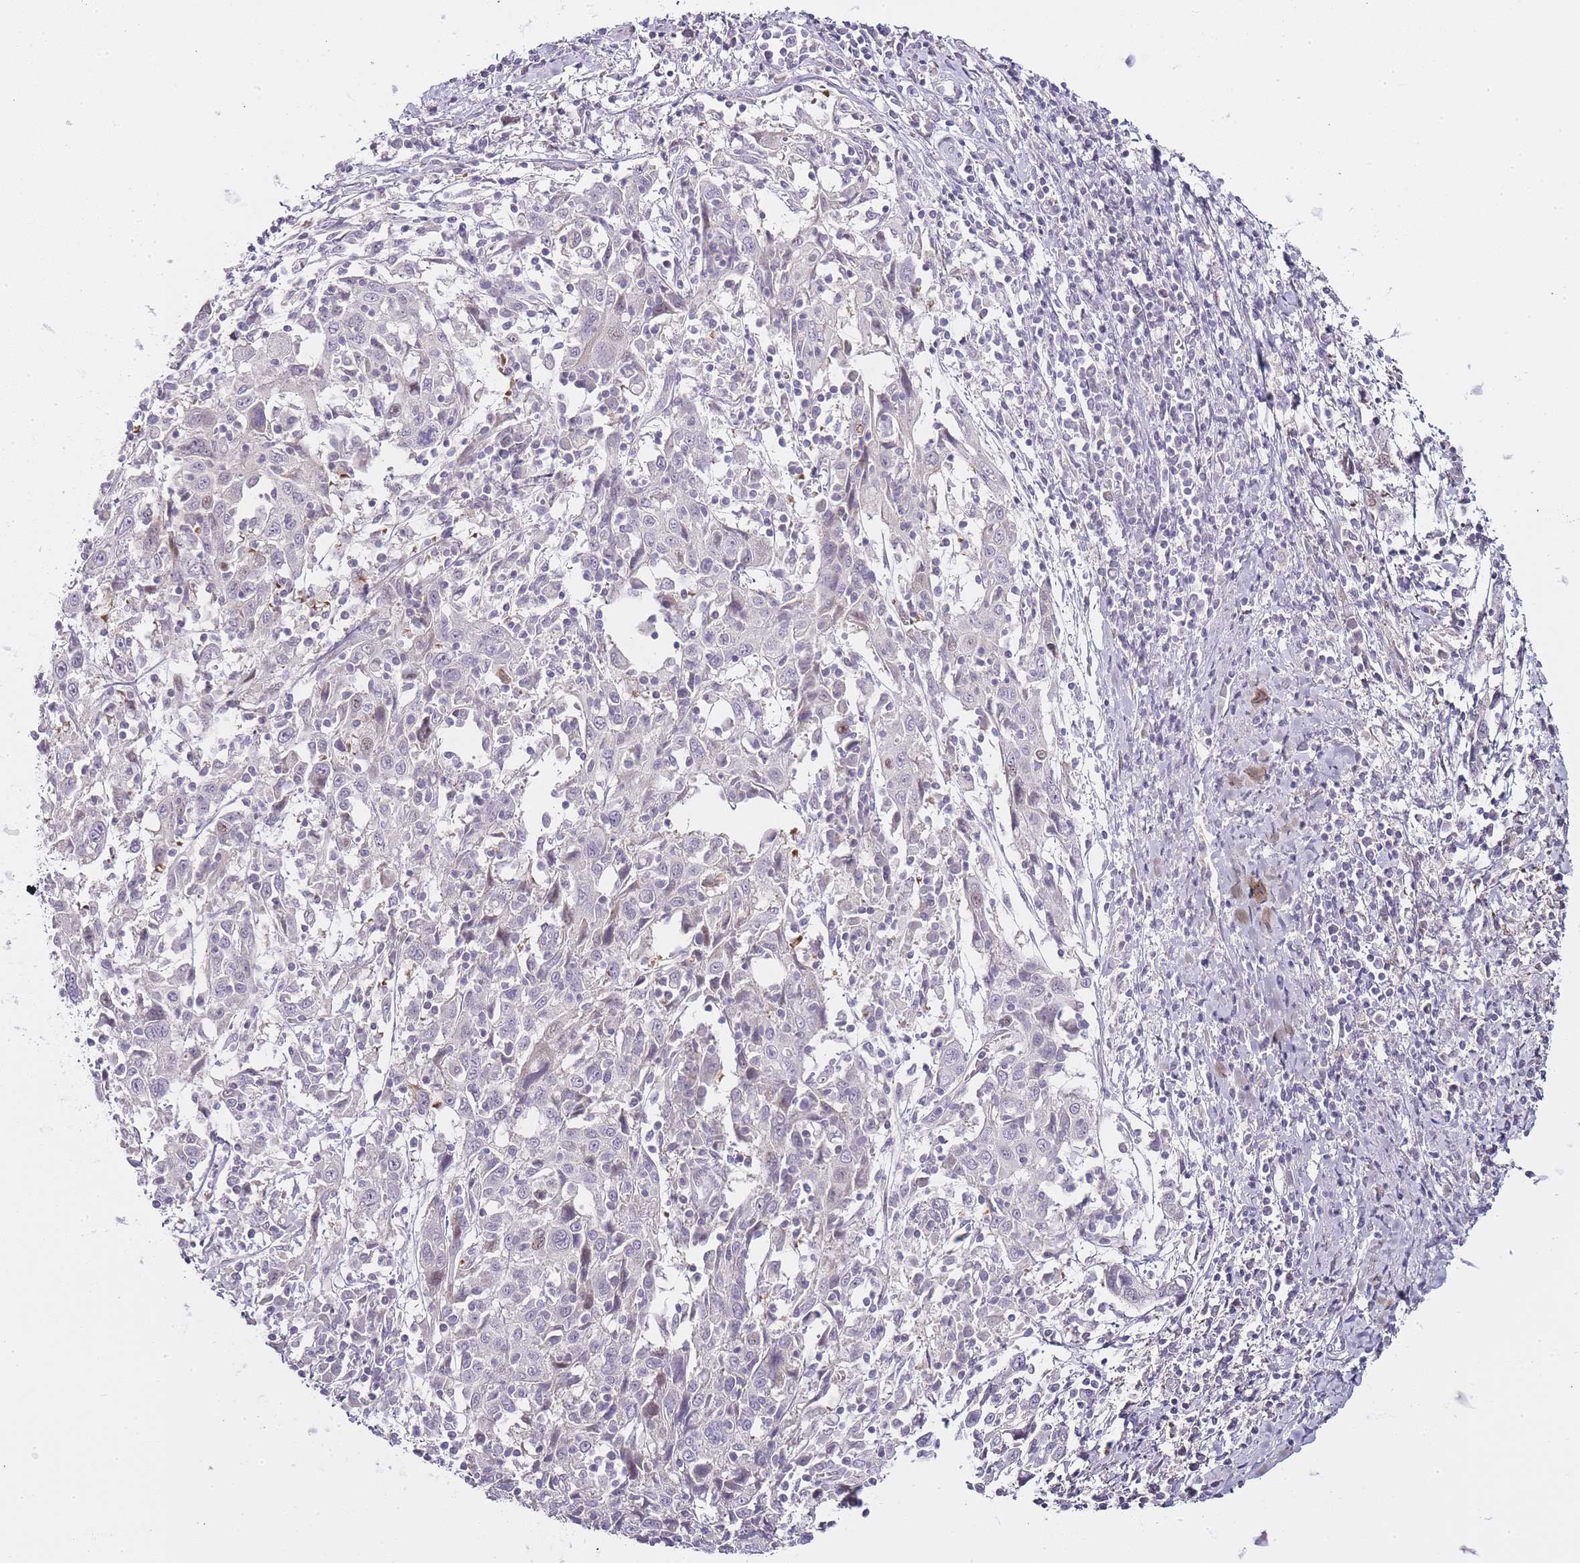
{"staining": {"intensity": "weak", "quantity": "<25%", "location": "nuclear"}, "tissue": "cervical cancer", "cell_type": "Tumor cells", "image_type": "cancer", "snomed": [{"axis": "morphology", "description": "Squamous cell carcinoma, NOS"}, {"axis": "topography", "description": "Cervix"}], "caption": "A micrograph of cervical squamous cell carcinoma stained for a protein exhibits no brown staining in tumor cells. (Immunohistochemistry, brightfield microscopy, high magnification).", "gene": "OGG1", "patient": {"sex": "female", "age": 46}}